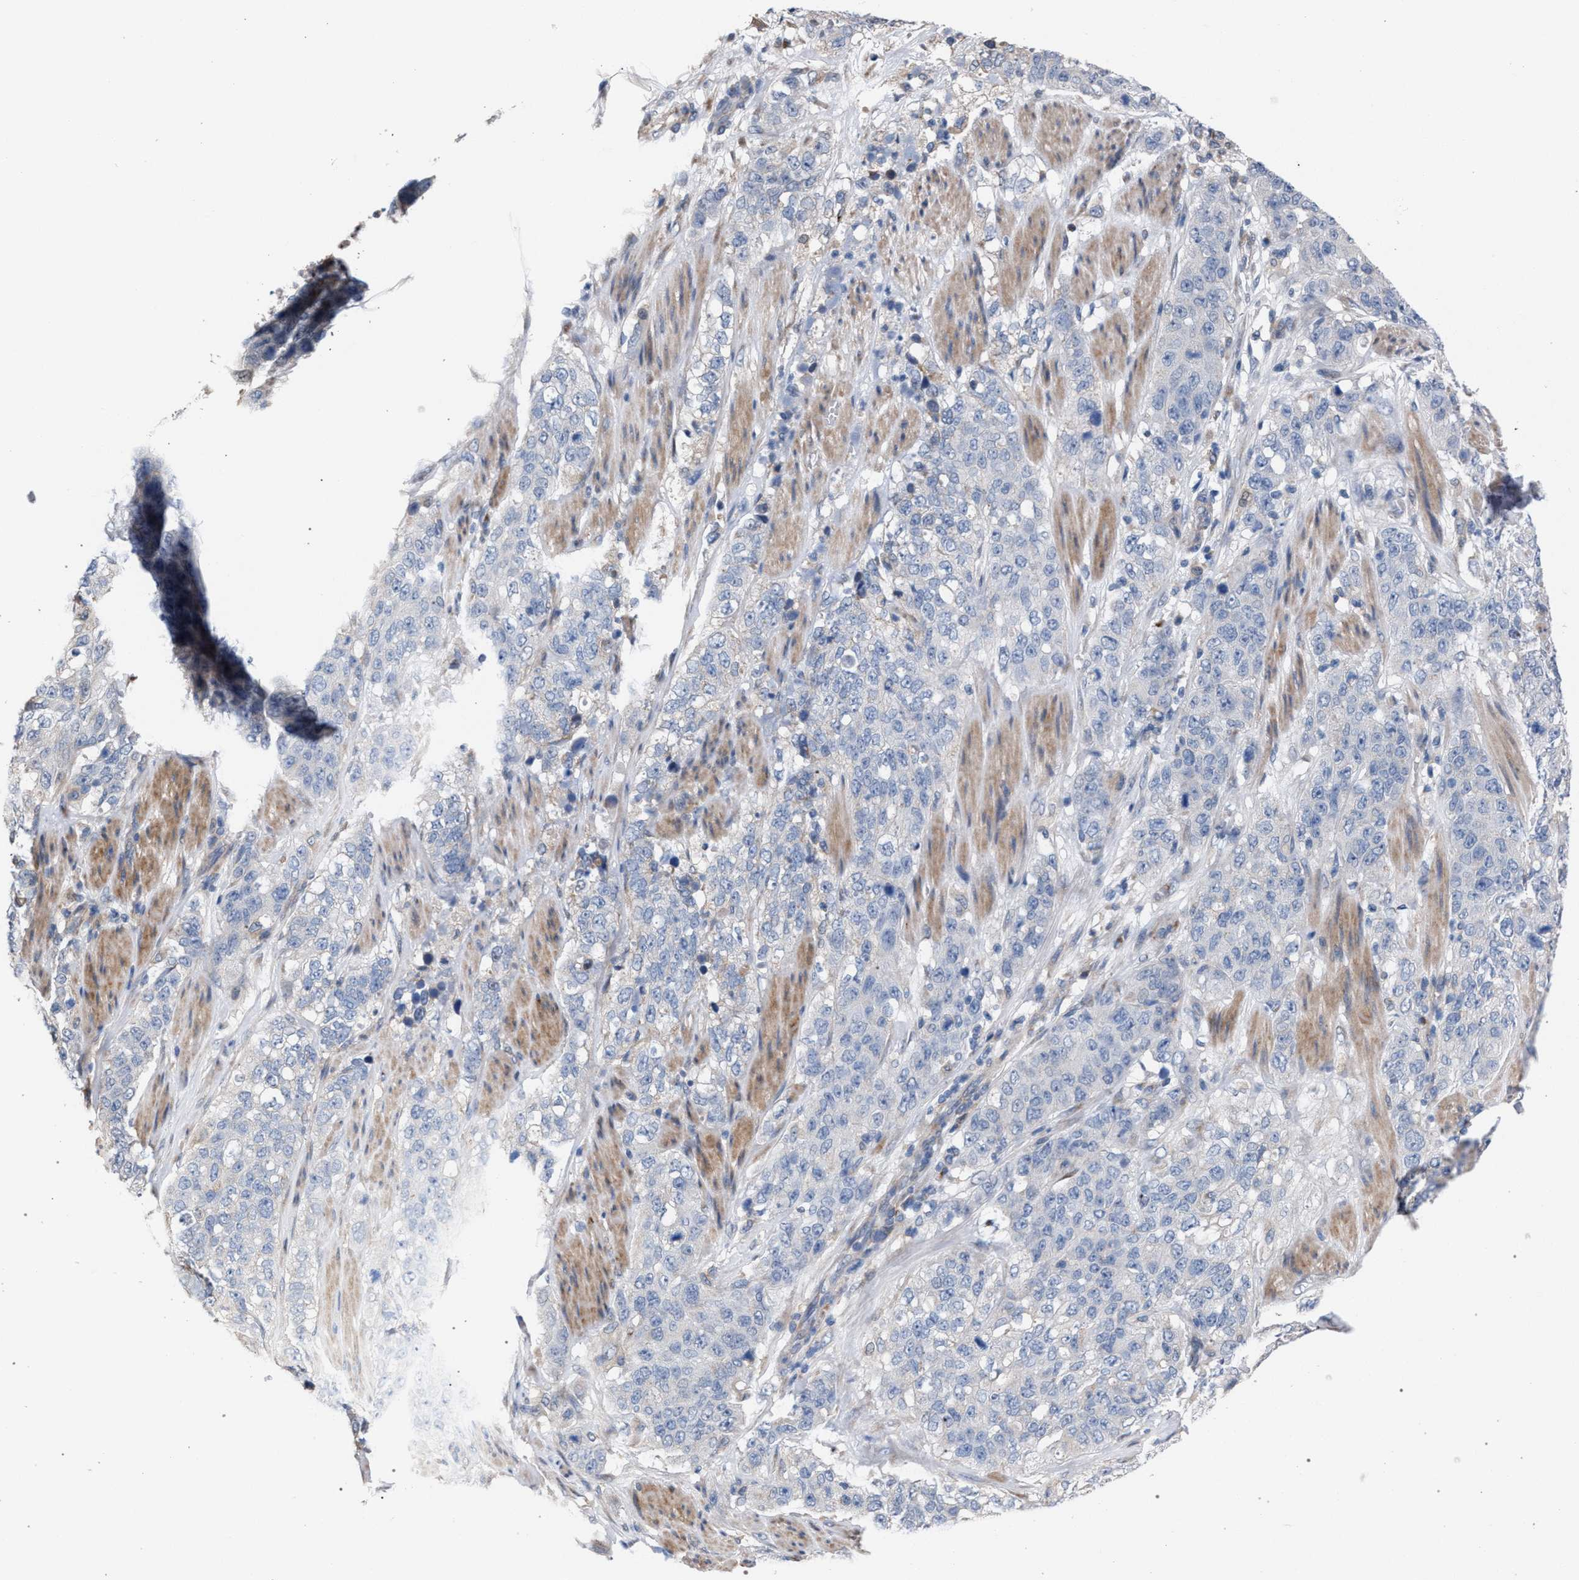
{"staining": {"intensity": "negative", "quantity": "none", "location": "none"}, "tissue": "stomach cancer", "cell_type": "Tumor cells", "image_type": "cancer", "snomed": [{"axis": "morphology", "description": "Adenocarcinoma, NOS"}, {"axis": "topography", "description": "Stomach"}], "caption": "Stomach cancer (adenocarcinoma) stained for a protein using immunohistochemistry shows no expression tumor cells.", "gene": "RNF135", "patient": {"sex": "male", "age": 48}}